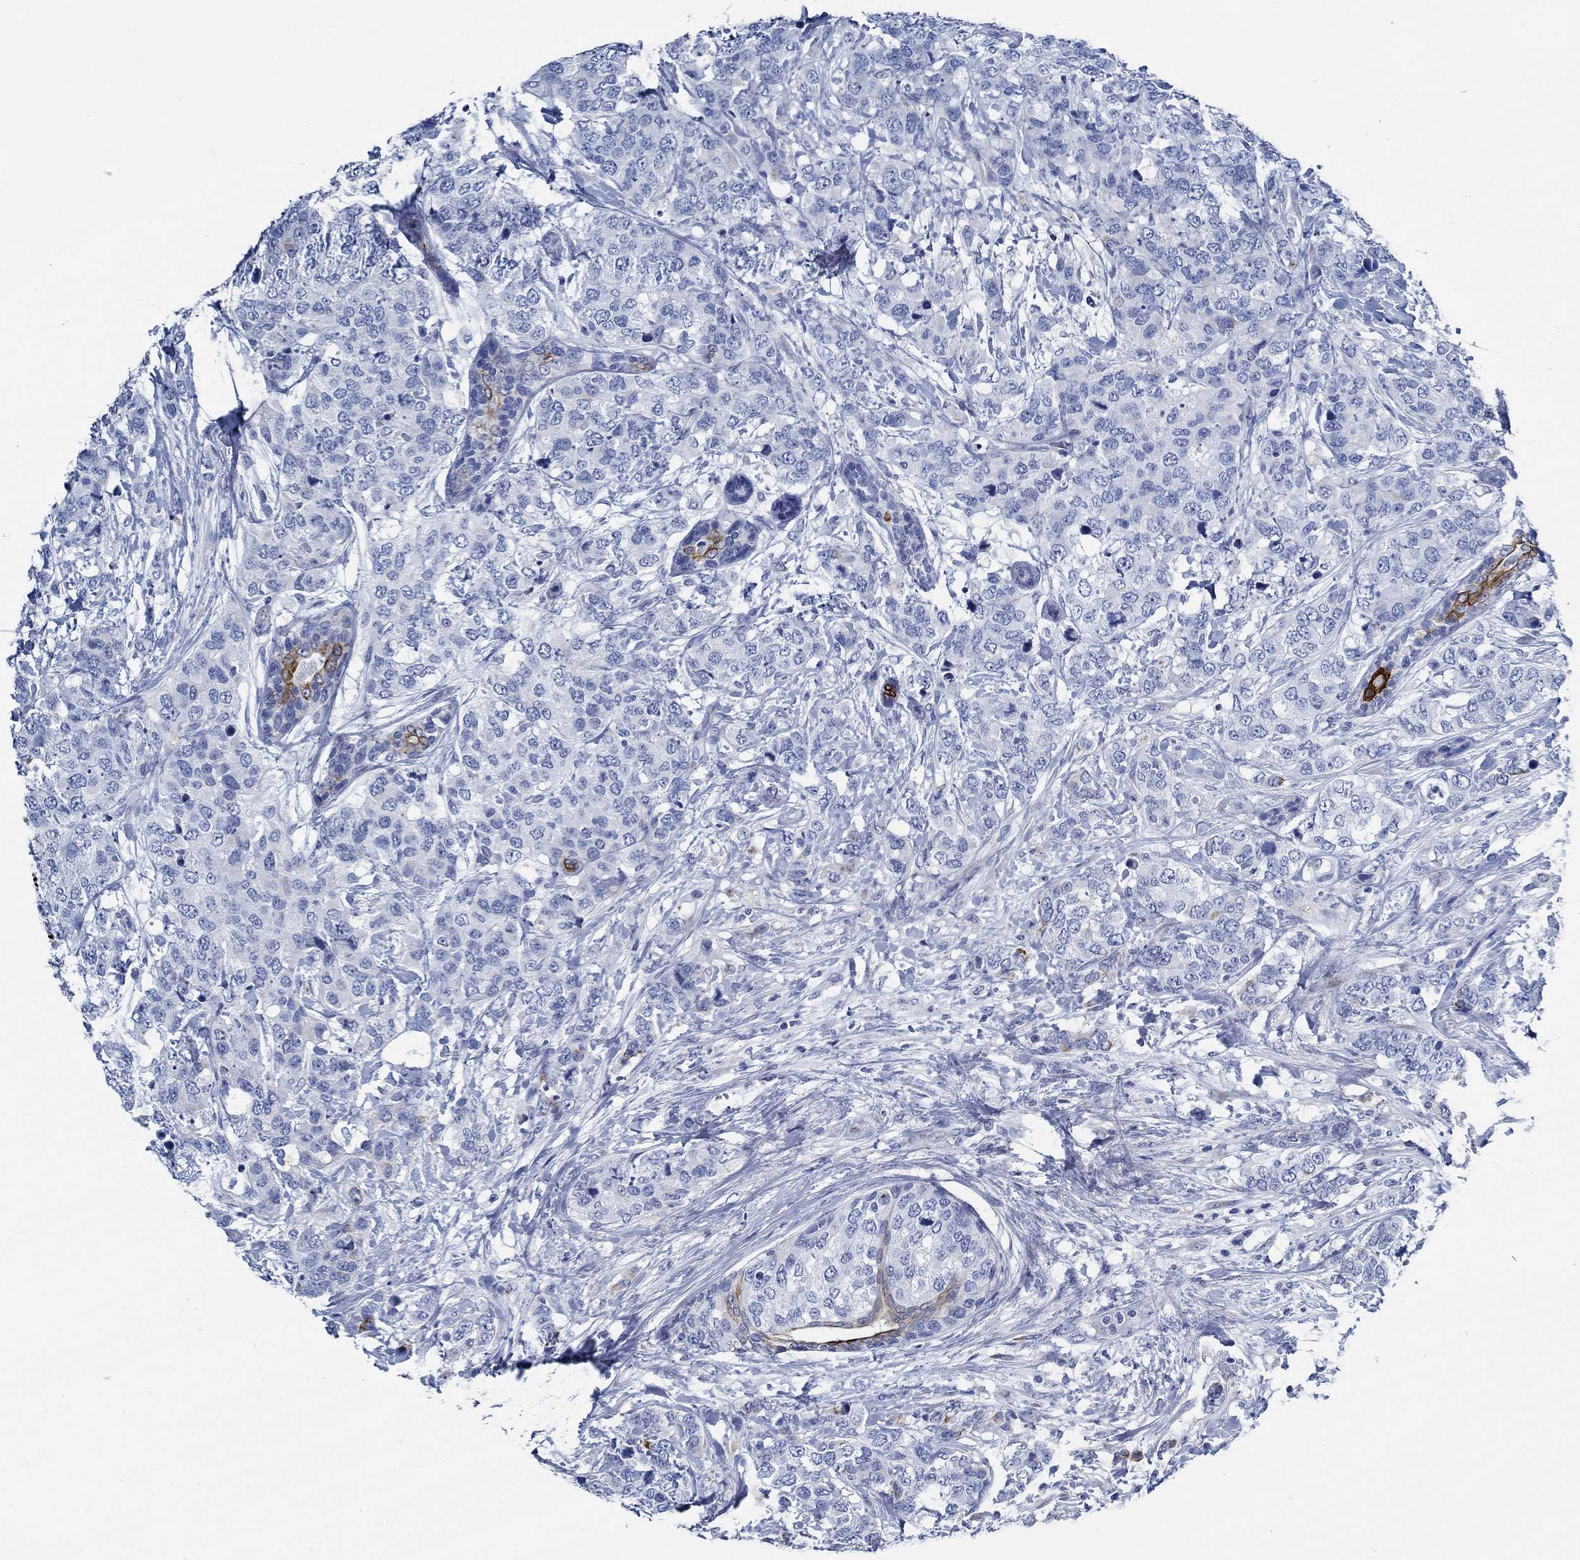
{"staining": {"intensity": "strong", "quantity": "<25%", "location": "cytoplasmic/membranous"}, "tissue": "breast cancer", "cell_type": "Tumor cells", "image_type": "cancer", "snomed": [{"axis": "morphology", "description": "Lobular carcinoma"}, {"axis": "topography", "description": "Breast"}], "caption": "Immunohistochemistry of breast cancer demonstrates medium levels of strong cytoplasmic/membranous positivity in approximately <25% of tumor cells.", "gene": "SVEP1", "patient": {"sex": "female", "age": 59}}